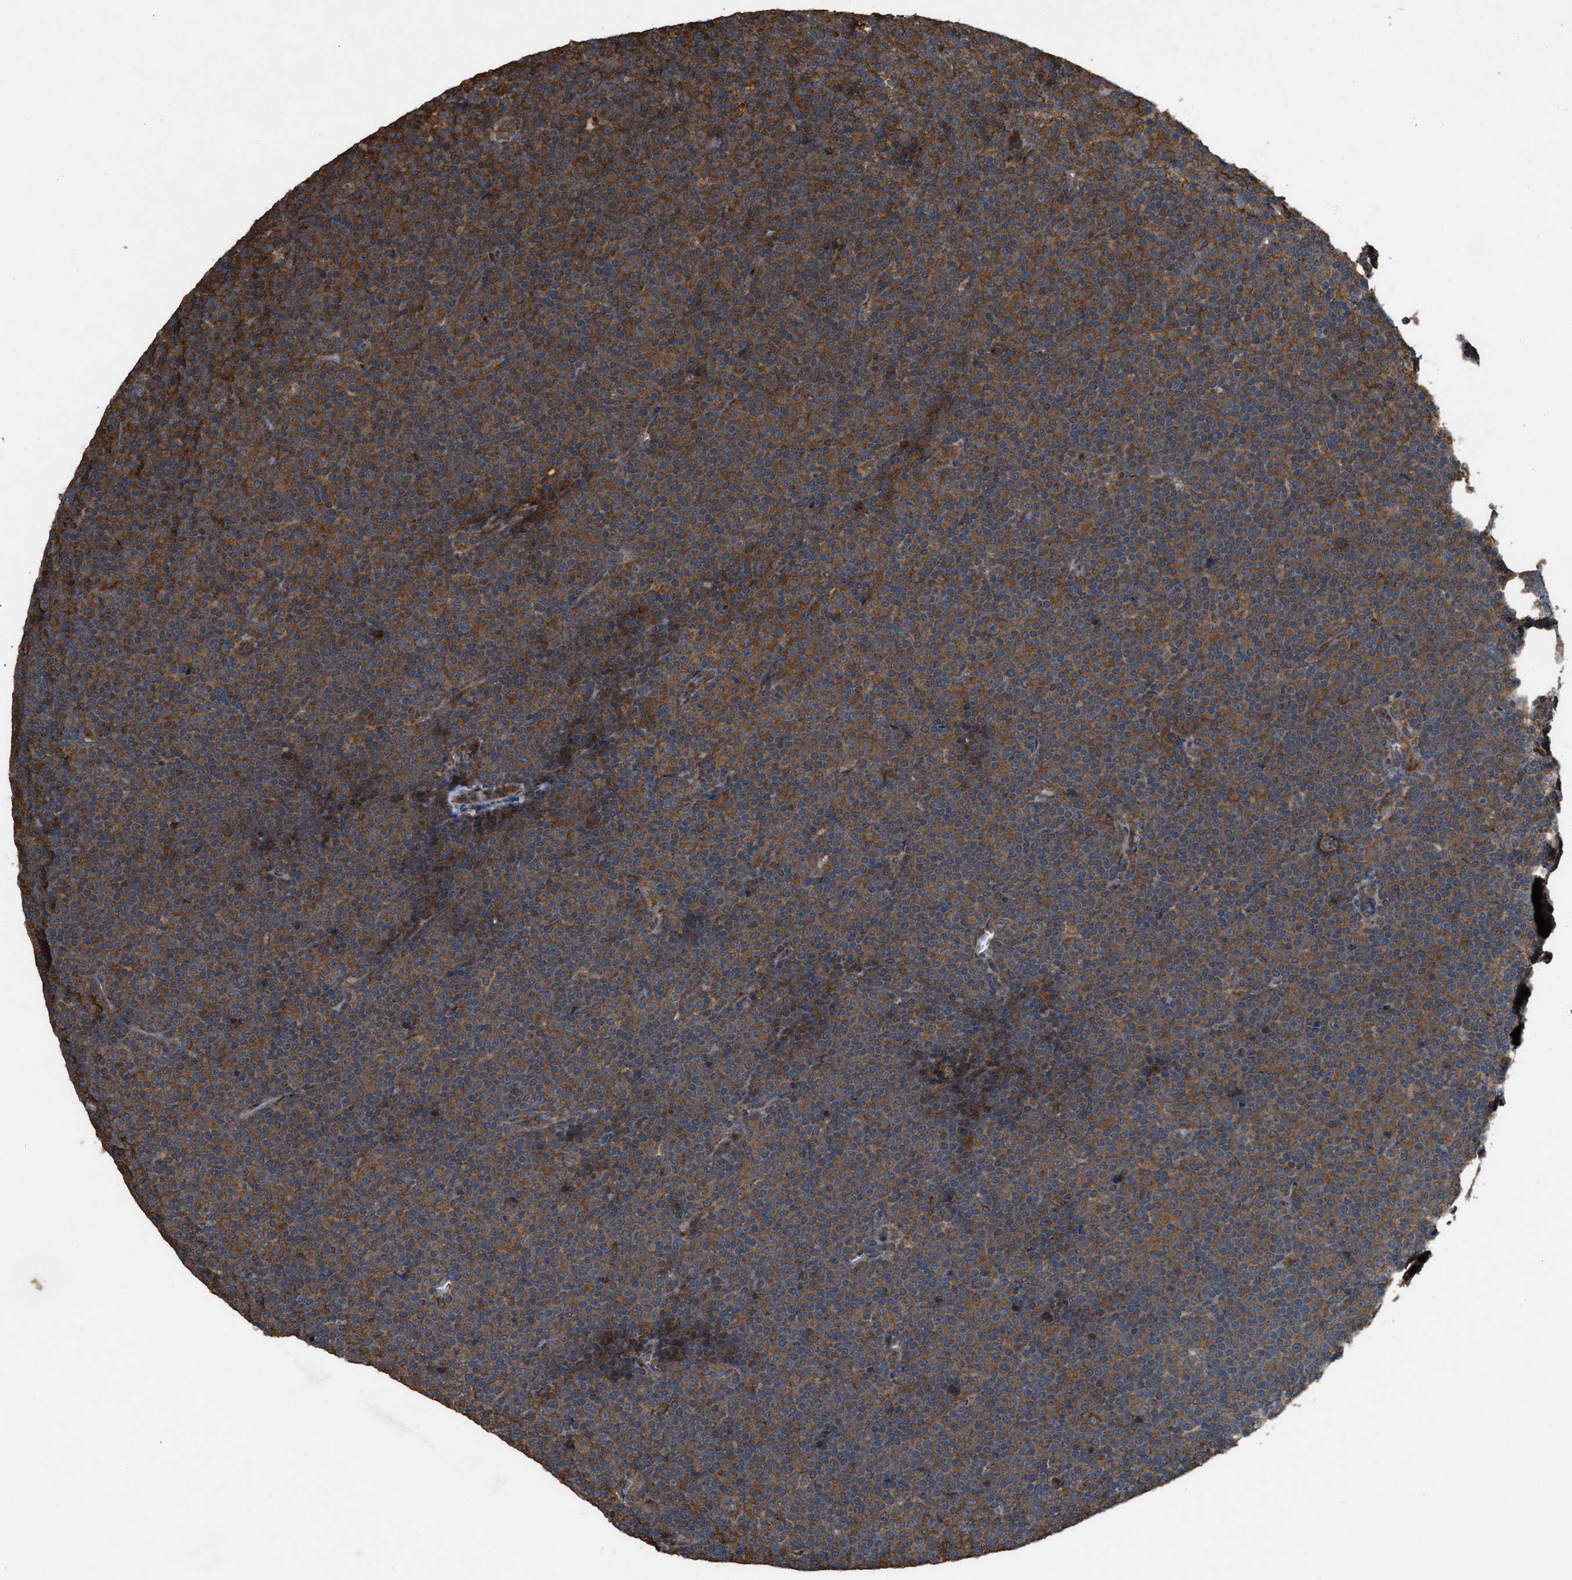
{"staining": {"intensity": "strong", "quantity": ">75%", "location": "cytoplasmic/membranous"}, "tissue": "lymphoma", "cell_type": "Tumor cells", "image_type": "cancer", "snomed": [{"axis": "morphology", "description": "Malignant lymphoma, non-Hodgkin's type, Low grade"}, {"axis": "topography", "description": "Lymph node"}], "caption": "Protein staining of lymphoma tissue demonstrates strong cytoplasmic/membranous positivity in approximately >75% of tumor cells.", "gene": "ARHGEF5", "patient": {"sex": "female", "age": 67}}